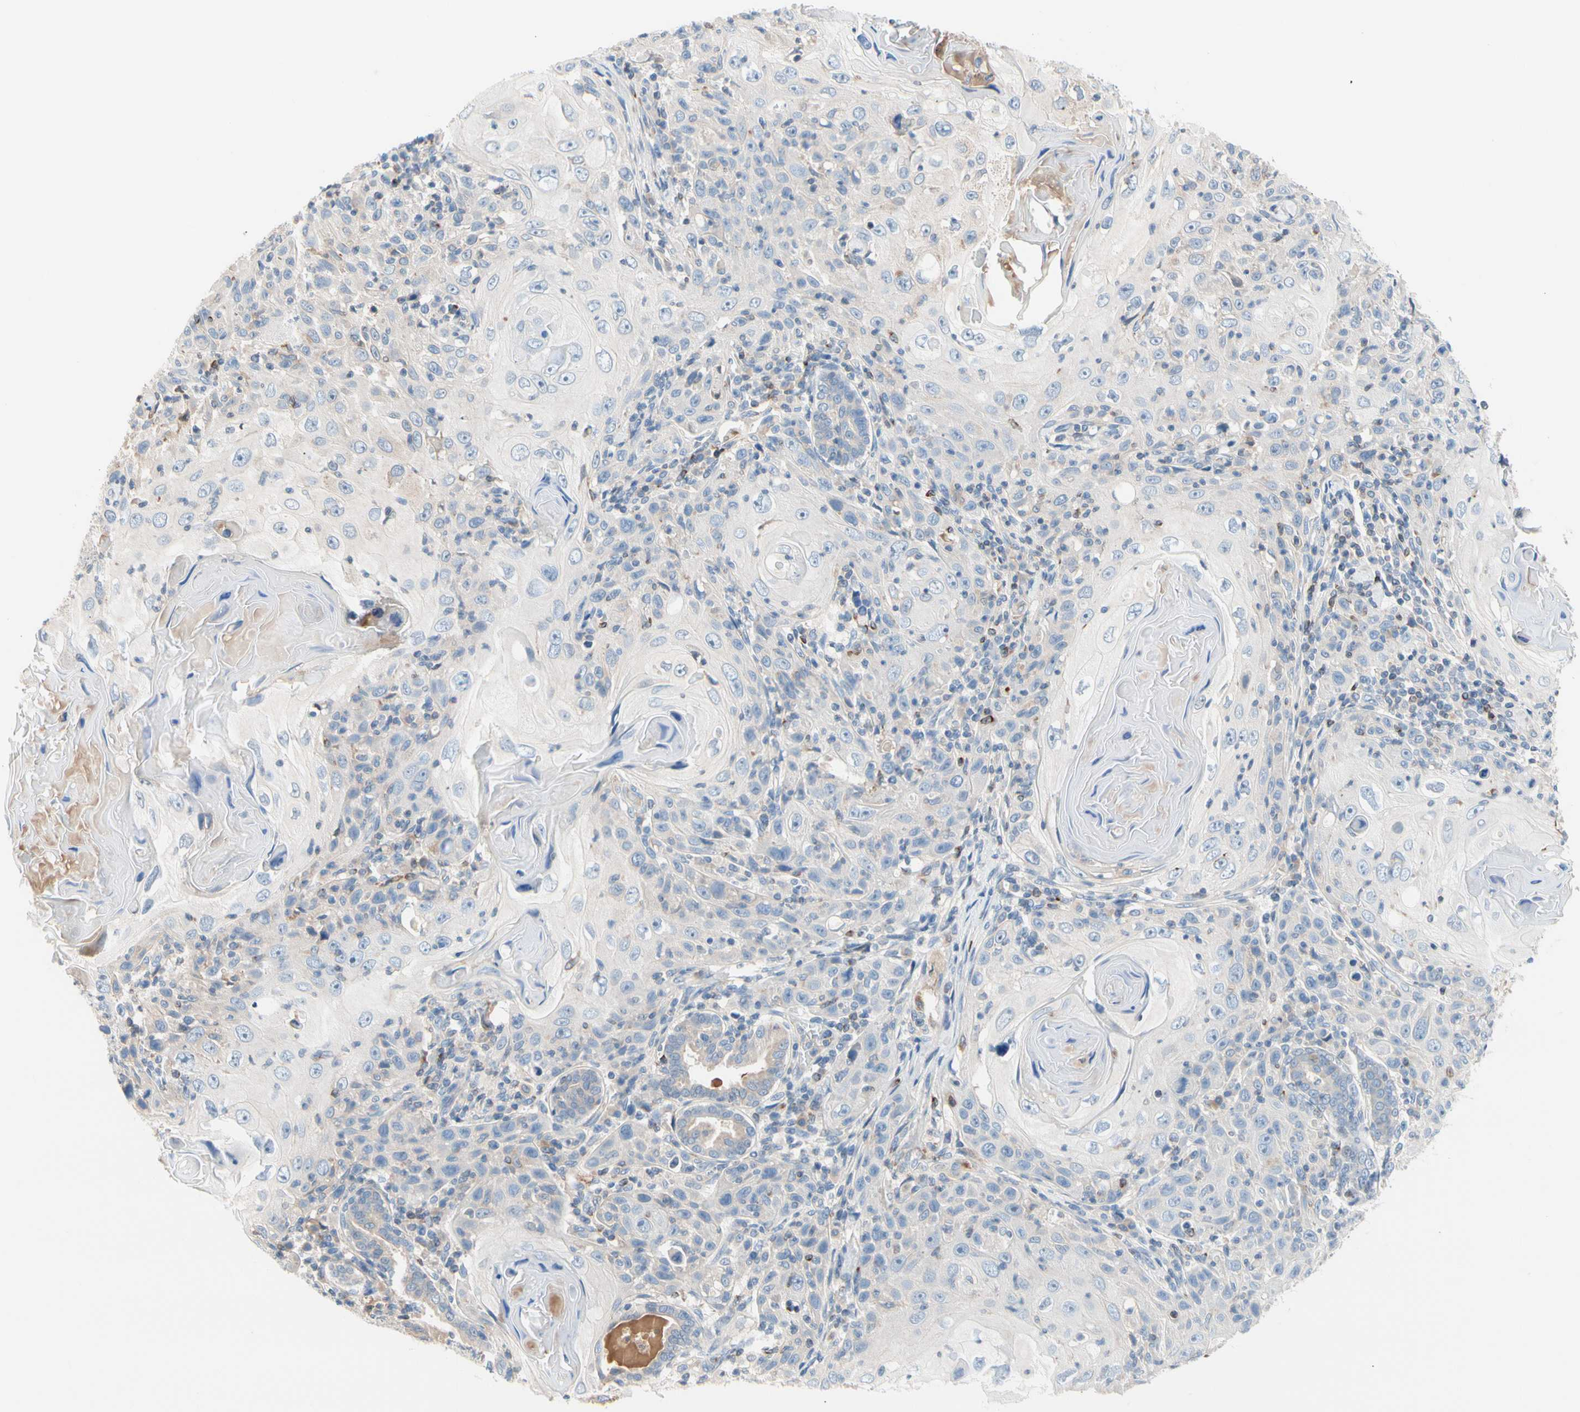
{"staining": {"intensity": "negative", "quantity": "none", "location": "none"}, "tissue": "skin cancer", "cell_type": "Tumor cells", "image_type": "cancer", "snomed": [{"axis": "morphology", "description": "Squamous cell carcinoma, NOS"}, {"axis": "topography", "description": "Skin"}], "caption": "Skin cancer stained for a protein using immunohistochemistry (IHC) reveals no expression tumor cells.", "gene": "MAP3K3", "patient": {"sex": "female", "age": 88}}